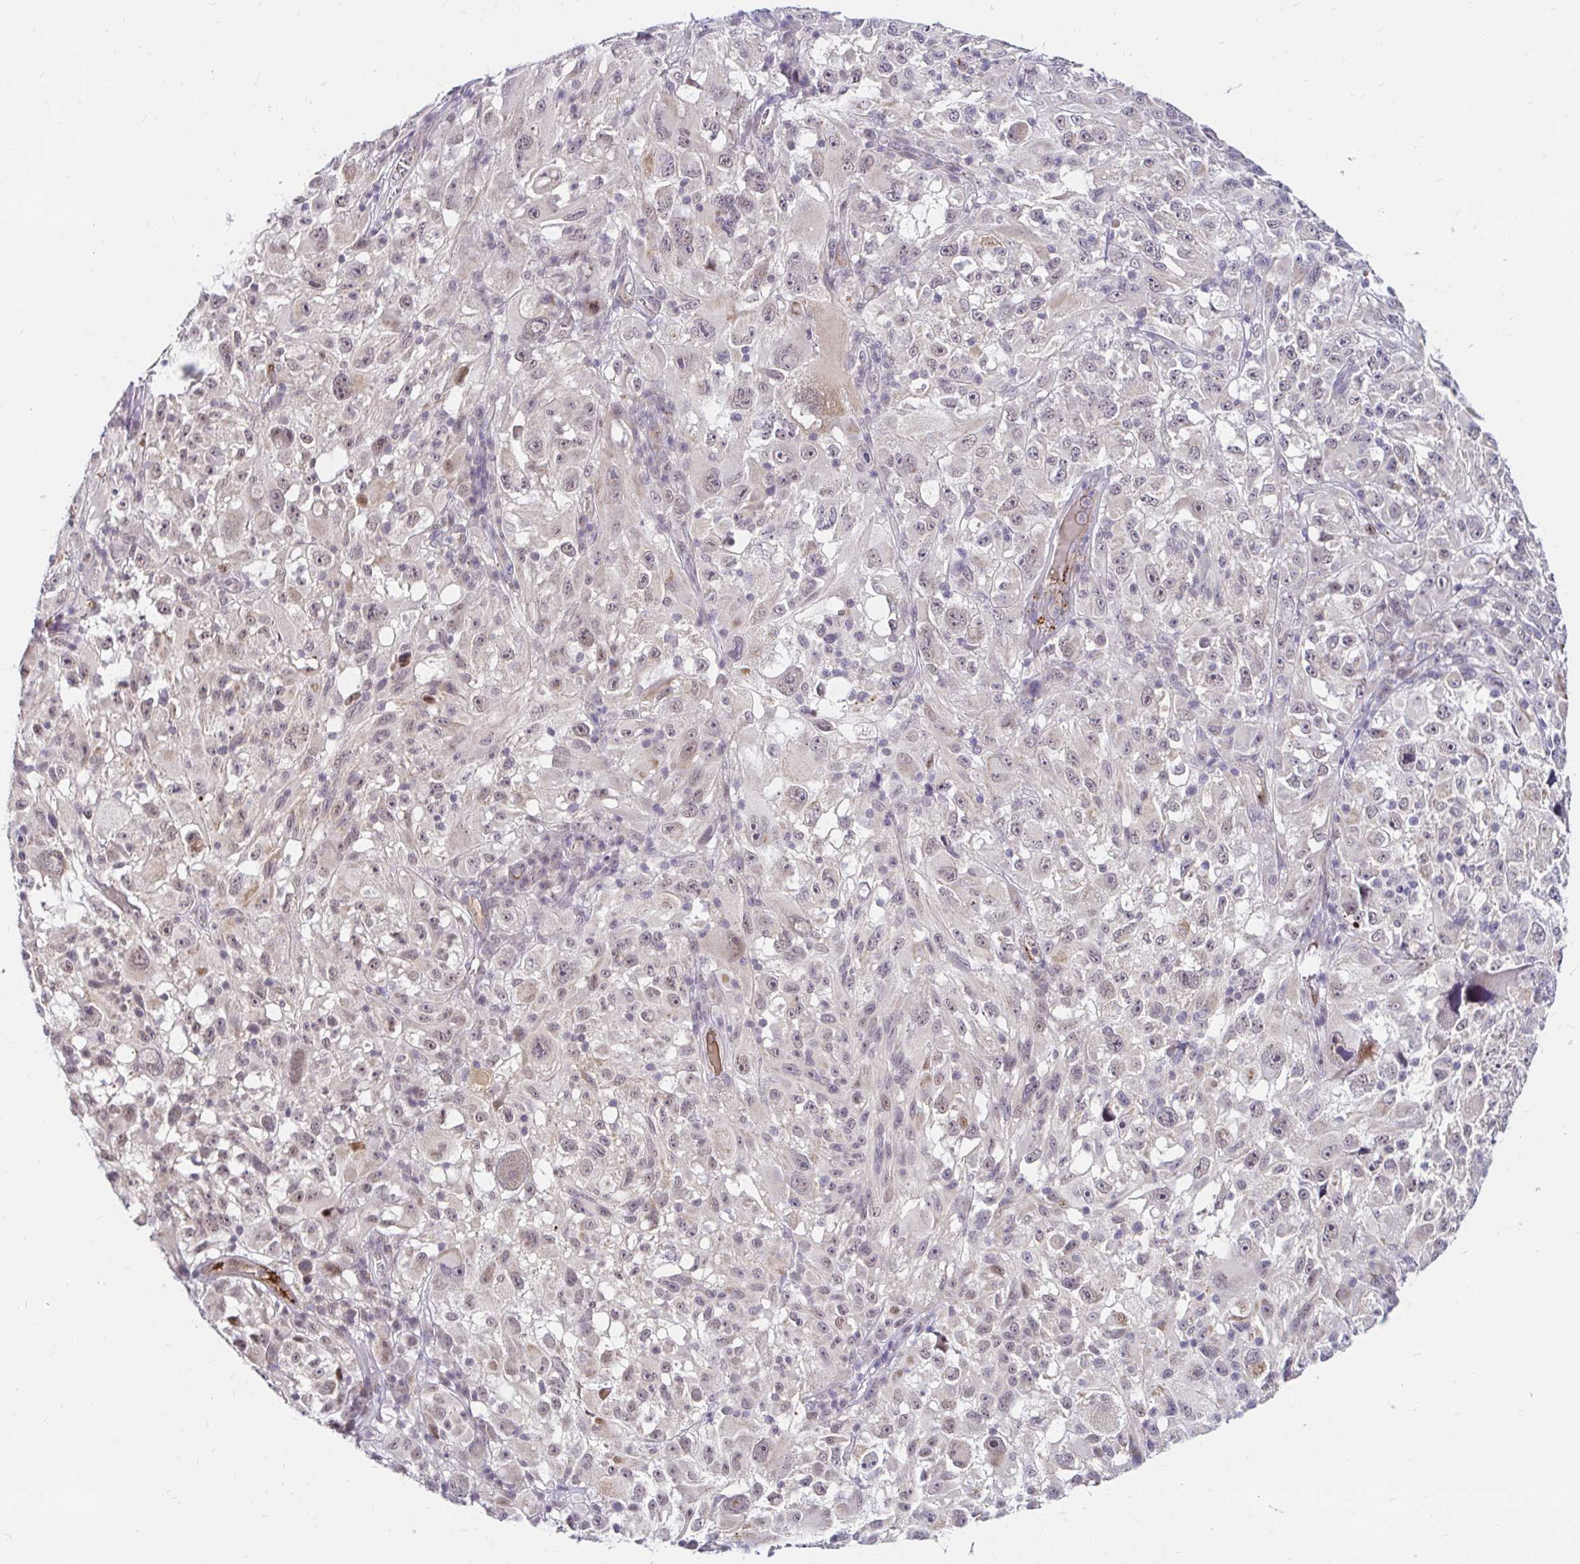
{"staining": {"intensity": "negative", "quantity": "none", "location": "none"}, "tissue": "melanoma", "cell_type": "Tumor cells", "image_type": "cancer", "snomed": [{"axis": "morphology", "description": "Malignant melanoma, NOS"}, {"axis": "topography", "description": "Skin"}], "caption": "There is no significant staining in tumor cells of malignant melanoma.", "gene": "GUCY1A1", "patient": {"sex": "female", "age": 71}}